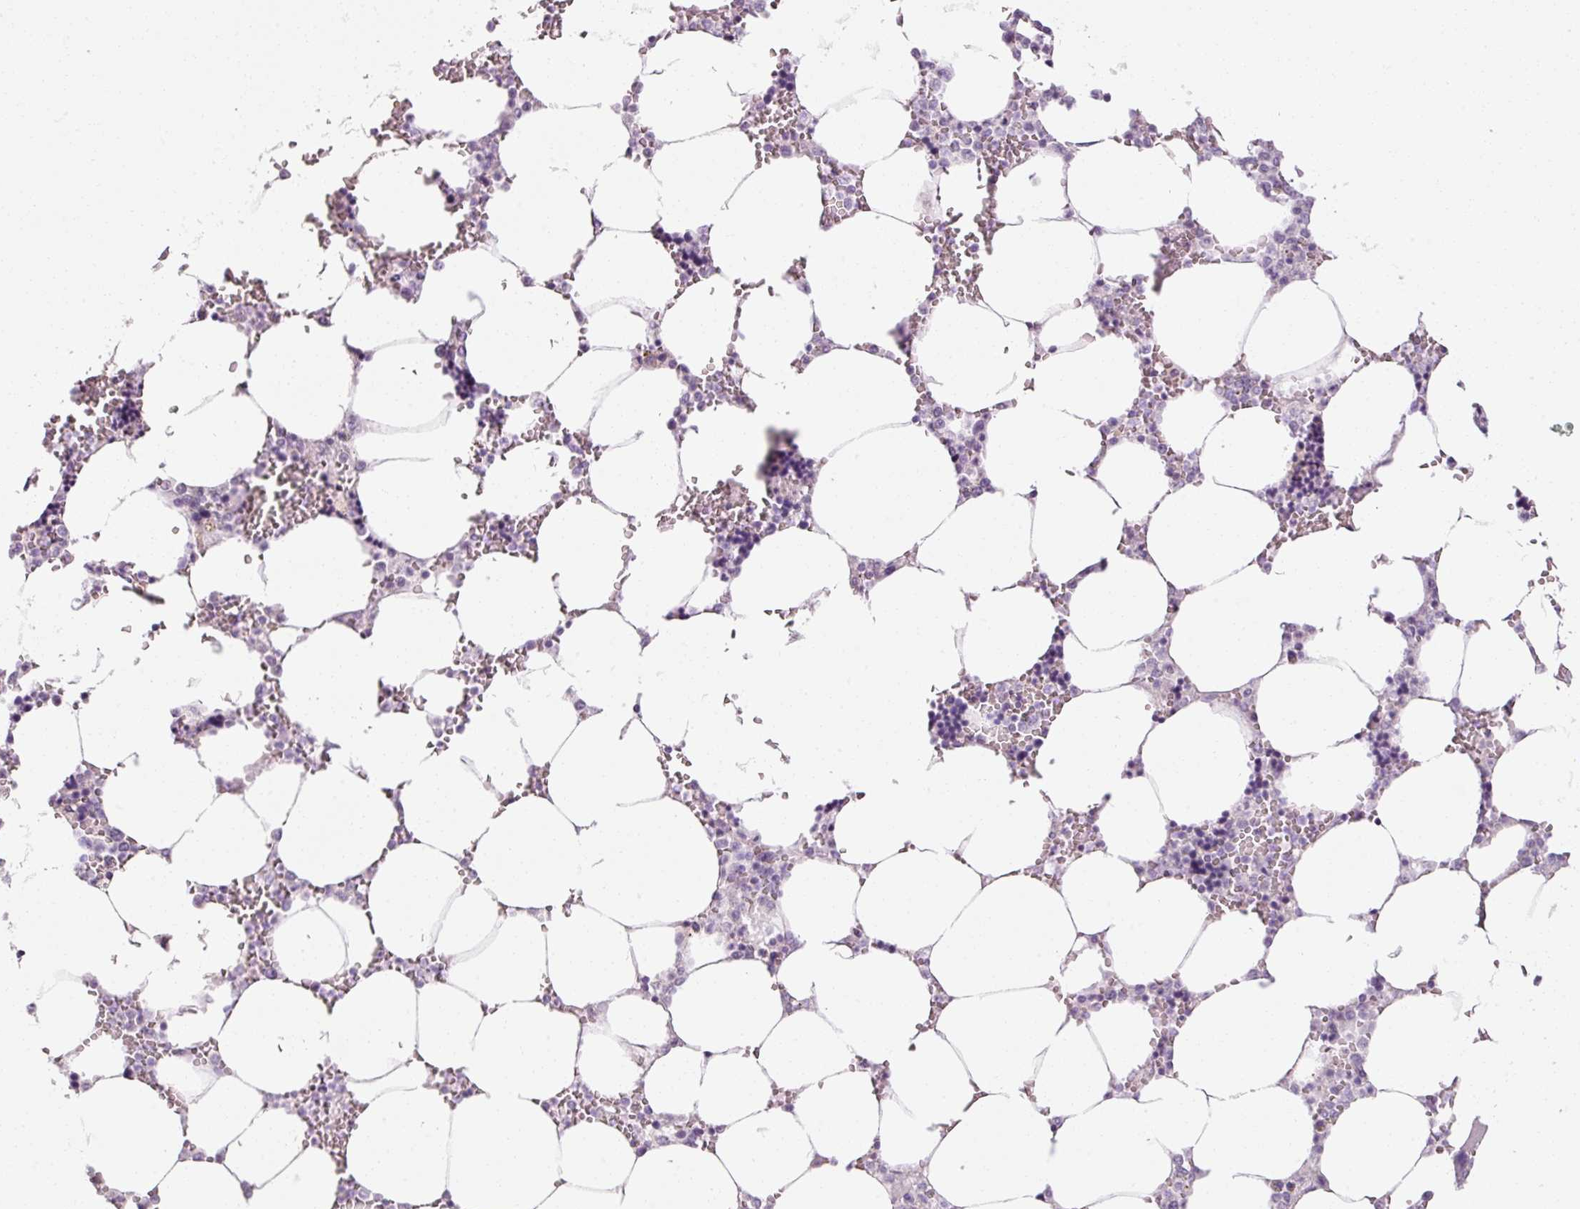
{"staining": {"intensity": "negative", "quantity": "none", "location": "none"}, "tissue": "bone marrow", "cell_type": "Hematopoietic cells", "image_type": "normal", "snomed": [{"axis": "morphology", "description": "Normal tissue, NOS"}, {"axis": "topography", "description": "Bone marrow"}], "caption": "Immunohistochemistry (IHC) photomicrograph of benign bone marrow: bone marrow stained with DAB shows no significant protein staining in hematopoietic cells.", "gene": "ANKRD20A1", "patient": {"sex": "male", "age": 64}}